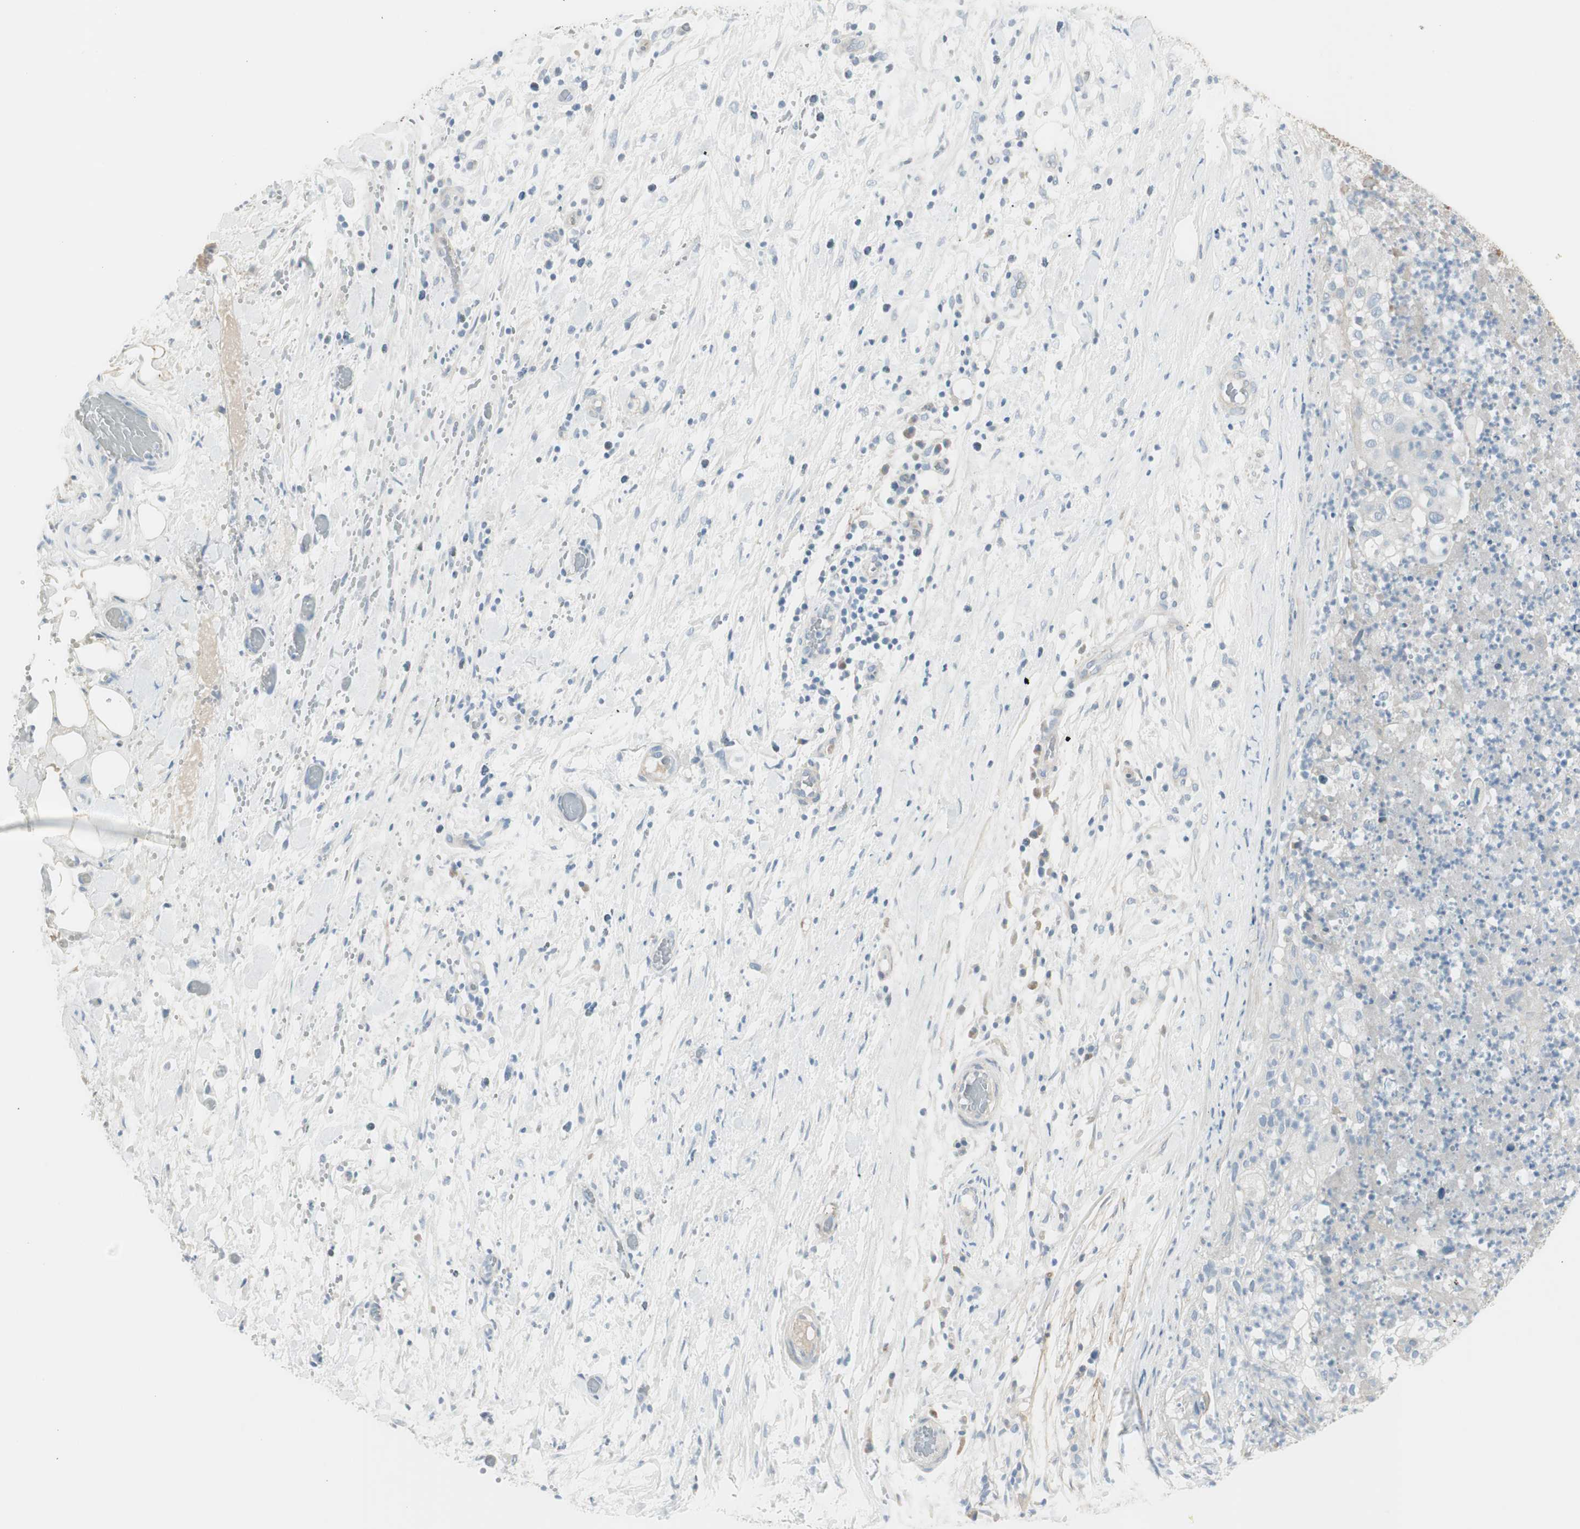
{"staining": {"intensity": "negative", "quantity": "none", "location": "none"}, "tissue": "lung cancer", "cell_type": "Tumor cells", "image_type": "cancer", "snomed": [{"axis": "morphology", "description": "Inflammation, NOS"}, {"axis": "morphology", "description": "Squamous cell carcinoma, NOS"}, {"axis": "topography", "description": "Lymph node"}, {"axis": "topography", "description": "Soft tissue"}, {"axis": "topography", "description": "Lung"}], "caption": "There is no significant positivity in tumor cells of lung squamous cell carcinoma.", "gene": "CACNA2D1", "patient": {"sex": "male", "age": 66}}